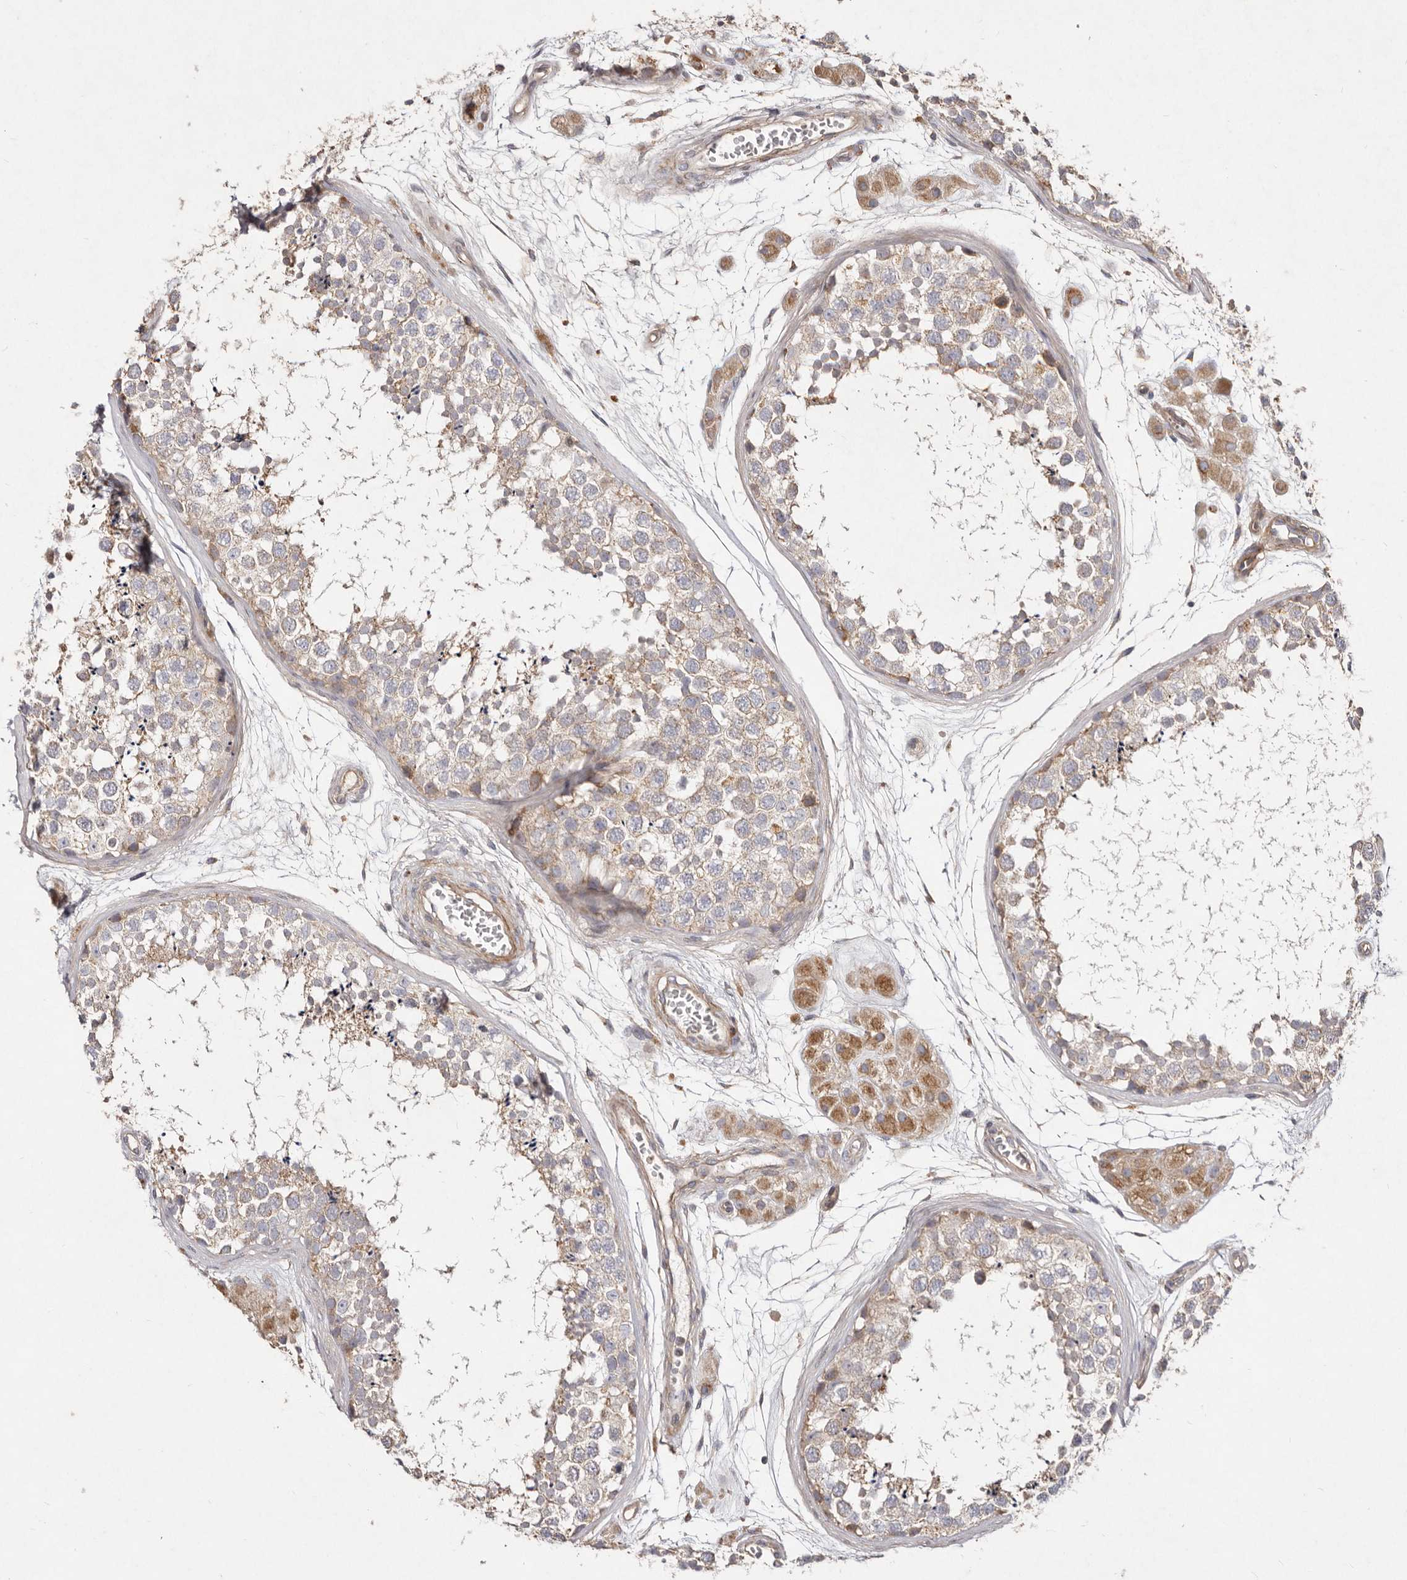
{"staining": {"intensity": "weak", "quantity": "<25%", "location": "cytoplasmic/membranous"}, "tissue": "testis", "cell_type": "Cells in seminiferous ducts", "image_type": "normal", "snomed": [{"axis": "morphology", "description": "Normal tissue, NOS"}, {"axis": "topography", "description": "Testis"}], "caption": "High magnification brightfield microscopy of unremarkable testis stained with DAB (brown) and counterstained with hematoxylin (blue): cells in seminiferous ducts show no significant staining.", "gene": "SLC25A20", "patient": {"sex": "male", "age": 56}}